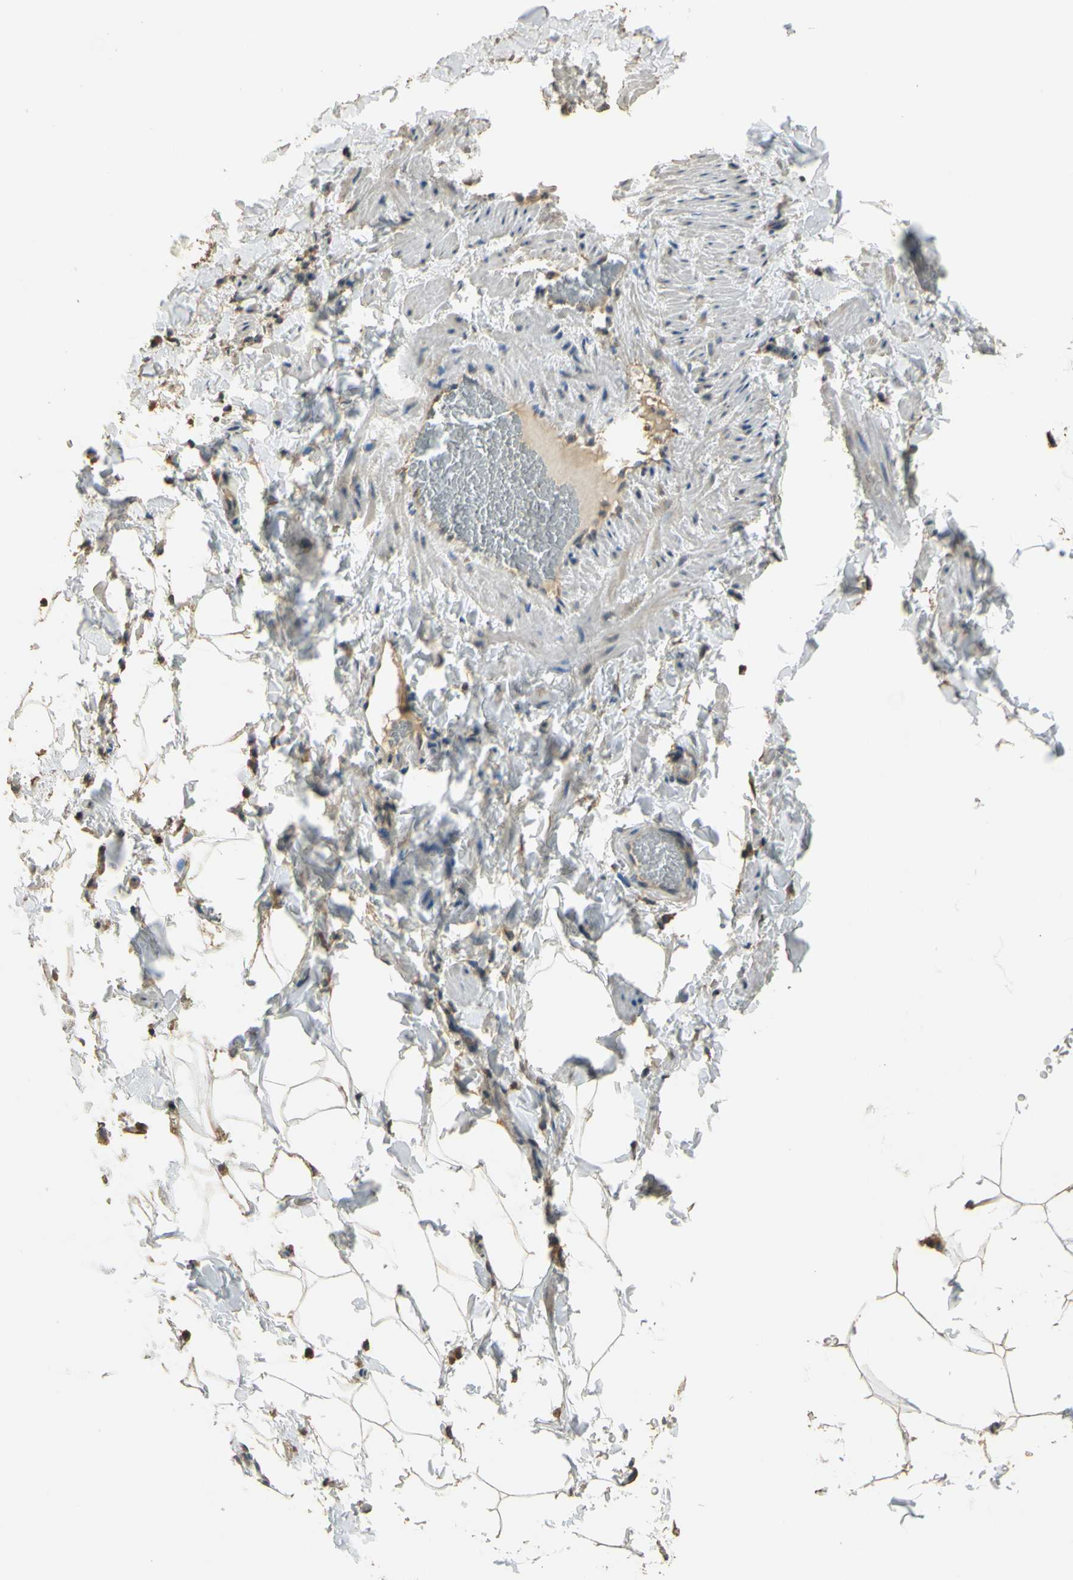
{"staining": {"intensity": "weak", "quantity": ">75%", "location": "cytoplasmic/membranous"}, "tissue": "adipose tissue", "cell_type": "Adipocytes", "image_type": "normal", "snomed": [{"axis": "morphology", "description": "Normal tissue, NOS"}, {"axis": "topography", "description": "Vascular tissue"}], "caption": "Immunohistochemical staining of normal human adipose tissue exhibits weak cytoplasmic/membranous protein positivity in approximately >75% of adipocytes.", "gene": "STX18", "patient": {"sex": "male", "age": 41}}